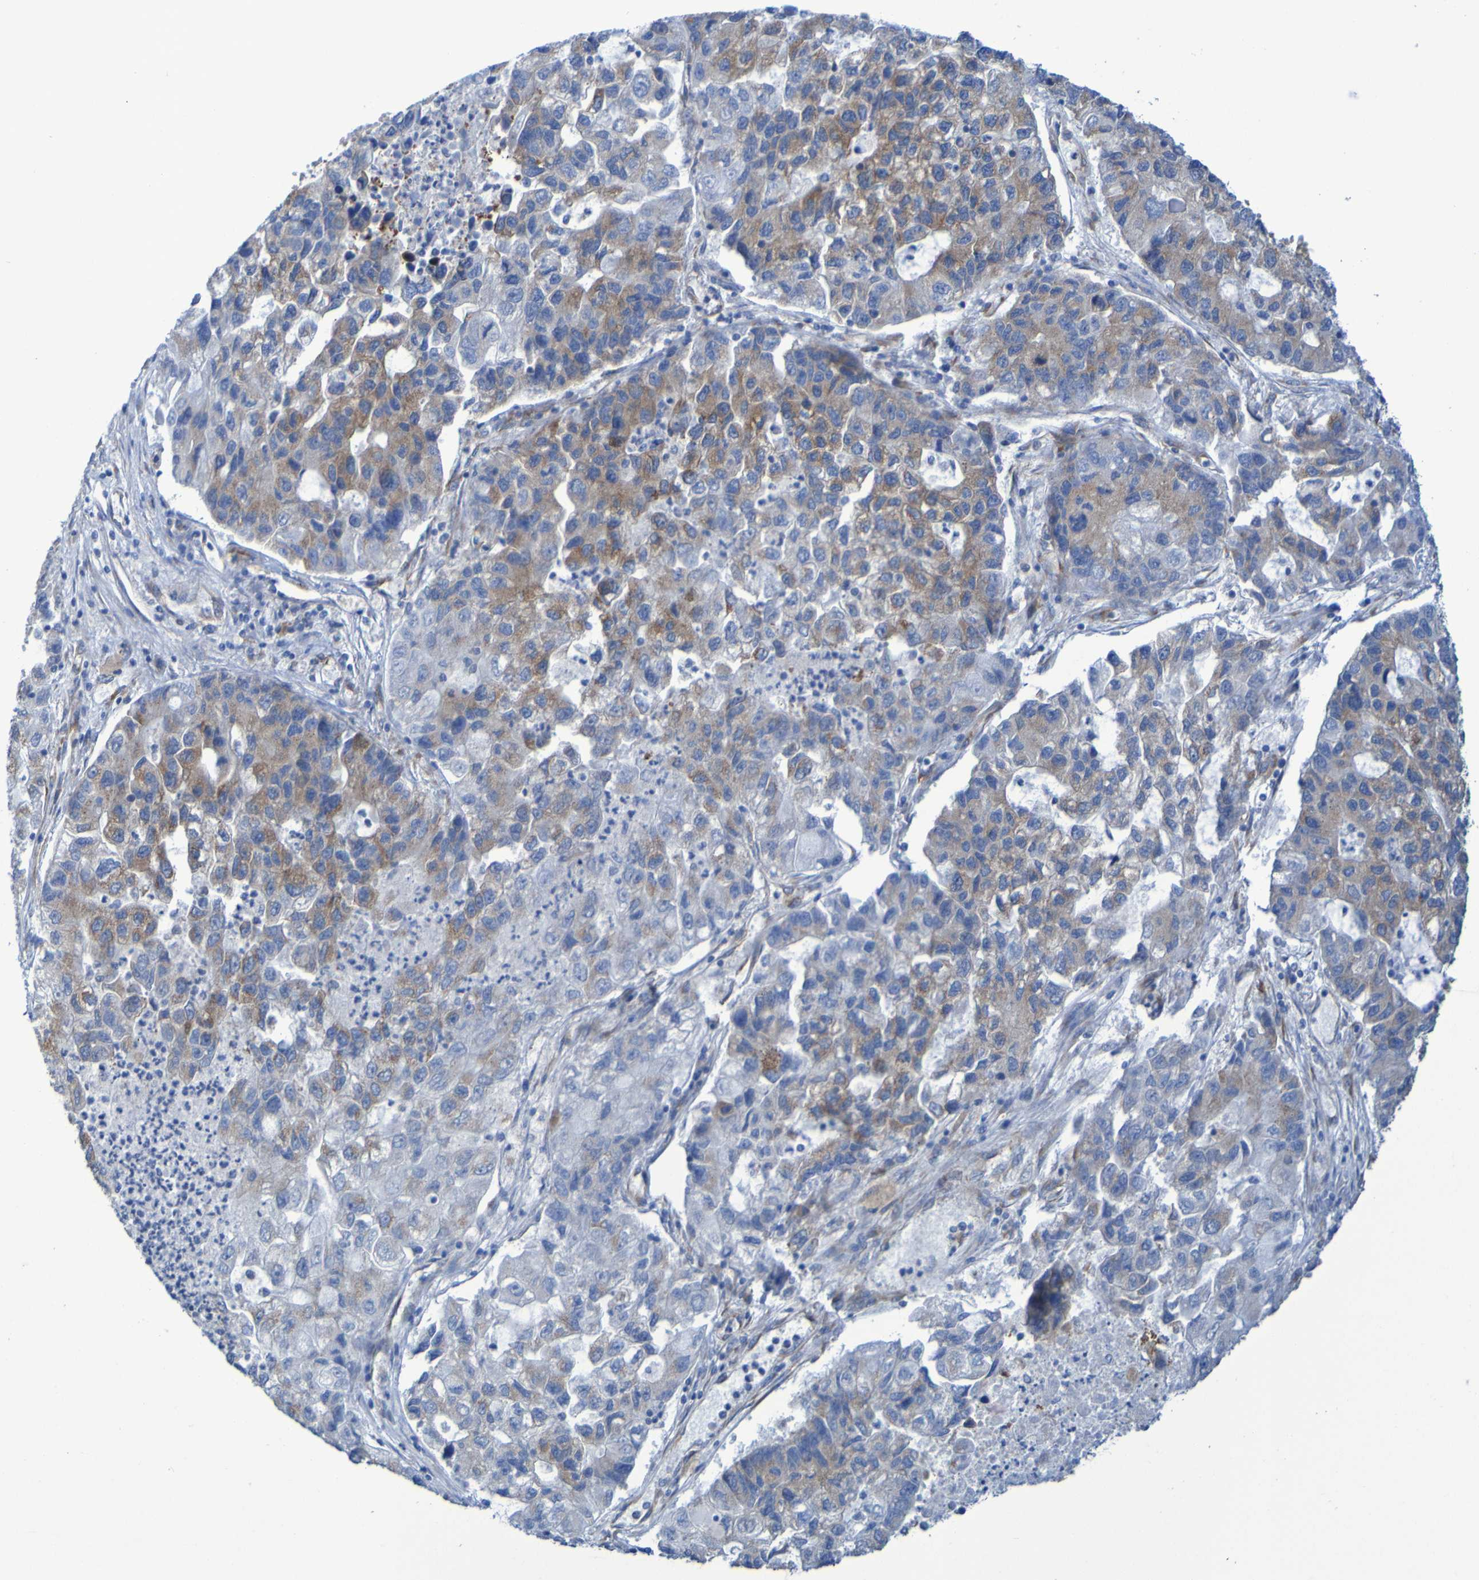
{"staining": {"intensity": "weak", "quantity": "25%-75%", "location": "cytoplasmic/membranous"}, "tissue": "lung cancer", "cell_type": "Tumor cells", "image_type": "cancer", "snomed": [{"axis": "morphology", "description": "Adenocarcinoma, NOS"}, {"axis": "topography", "description": "Lung"}], "caption": "An immunohistochemistry (IHC) photomicrograph of tumor tissue is shown. Protein staining in brown shows weak cytoplasmic/membranous positivity in lung cancer within tumor cells.", "gene": "FKBP3", "patient": {"sex": "female", "age": 51}}